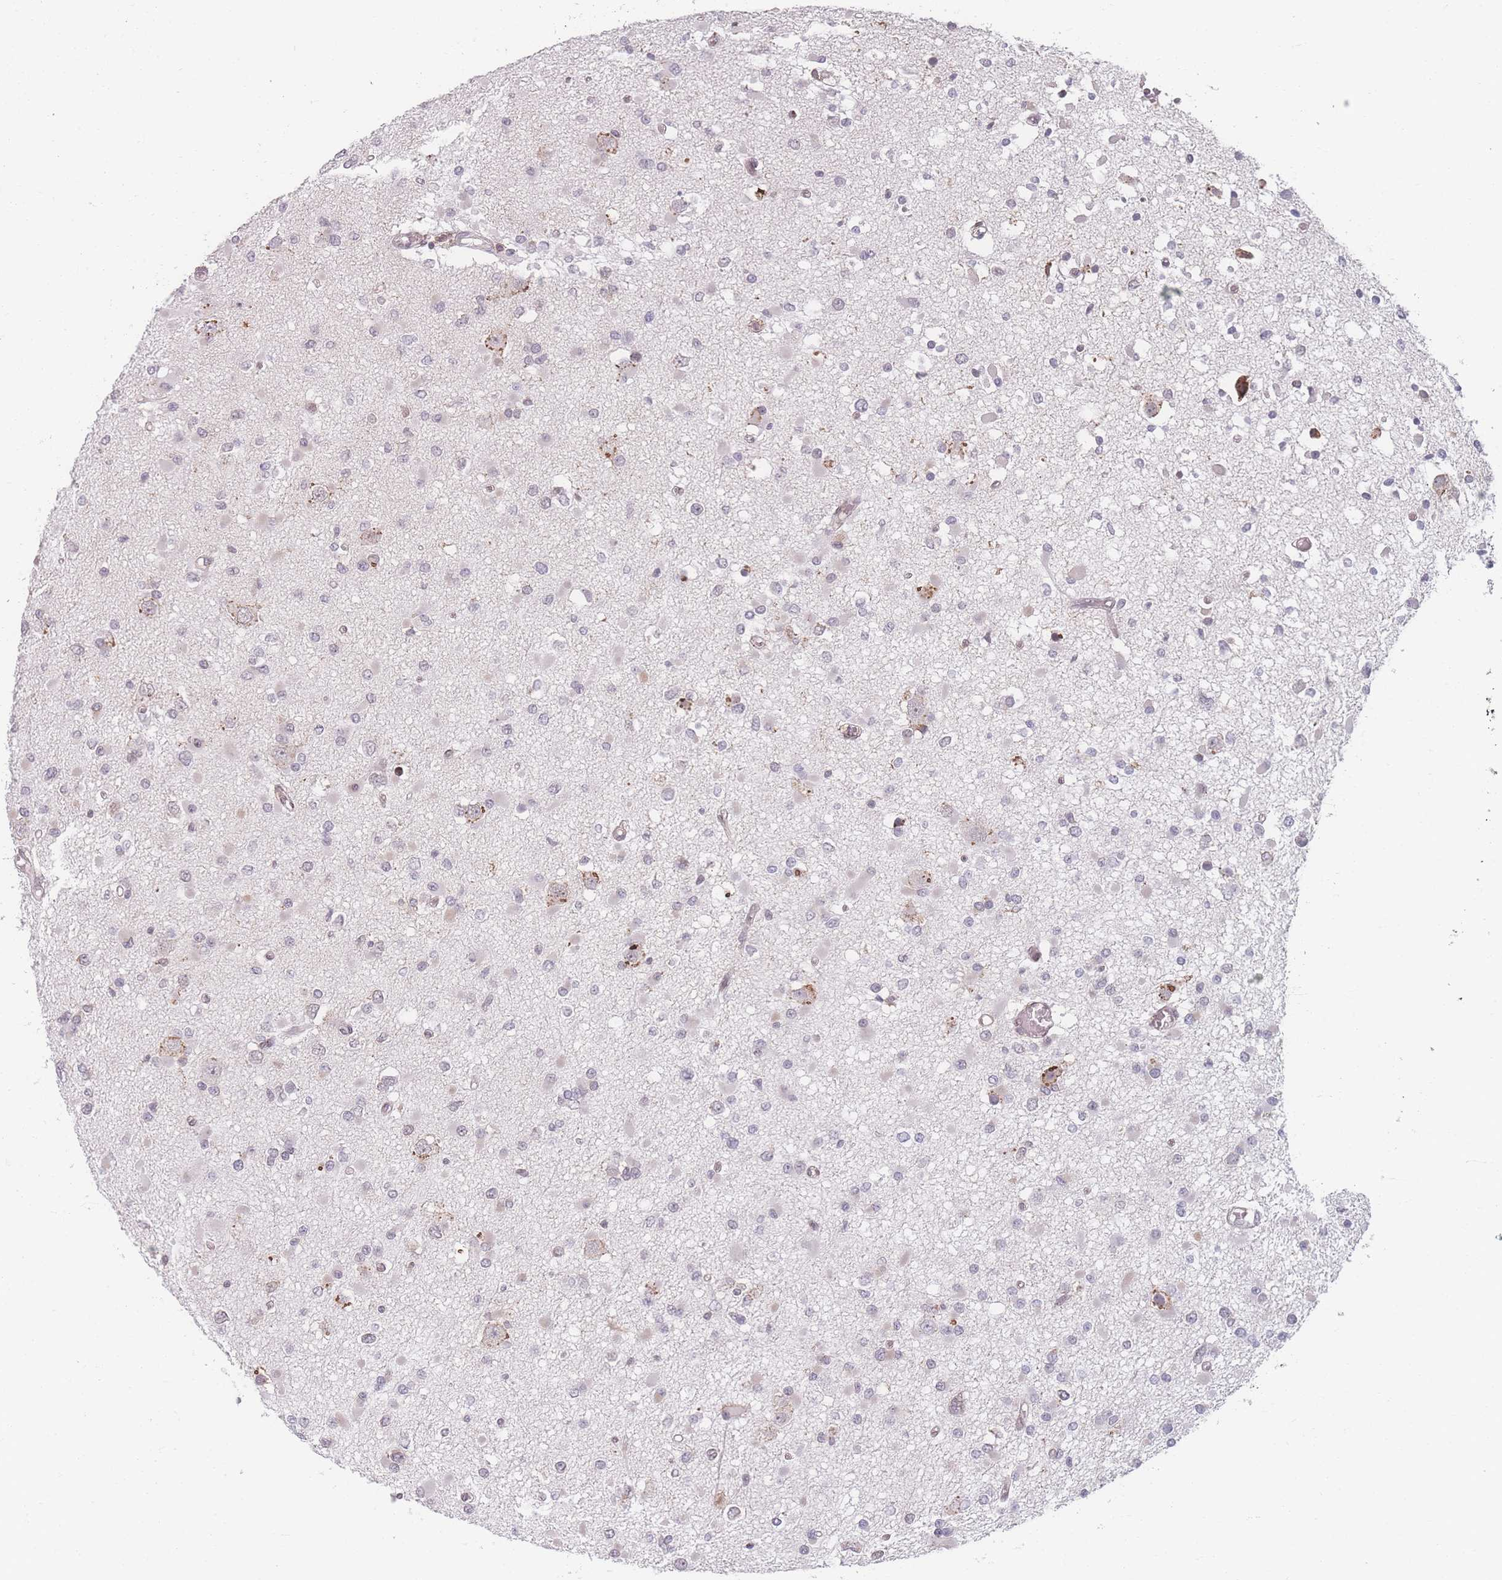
{"staining": {"intensity": "negative", "quantity": "none", "location": "none"}, "tissue": "glioma", "cell_type": "Tumor cells", "image_type": "cancer", "snomed": [{"axis": "morphology", "description": "Glioma, malignant, Low grade"}, {"axis": "topography", "description": "Brain"}], "caption": "Human glioma stained for a protein using IHC exhibits no expression in tumor cells.", "gene": "ZC3H13", "patient": {"sex": "female", "age": 22}}